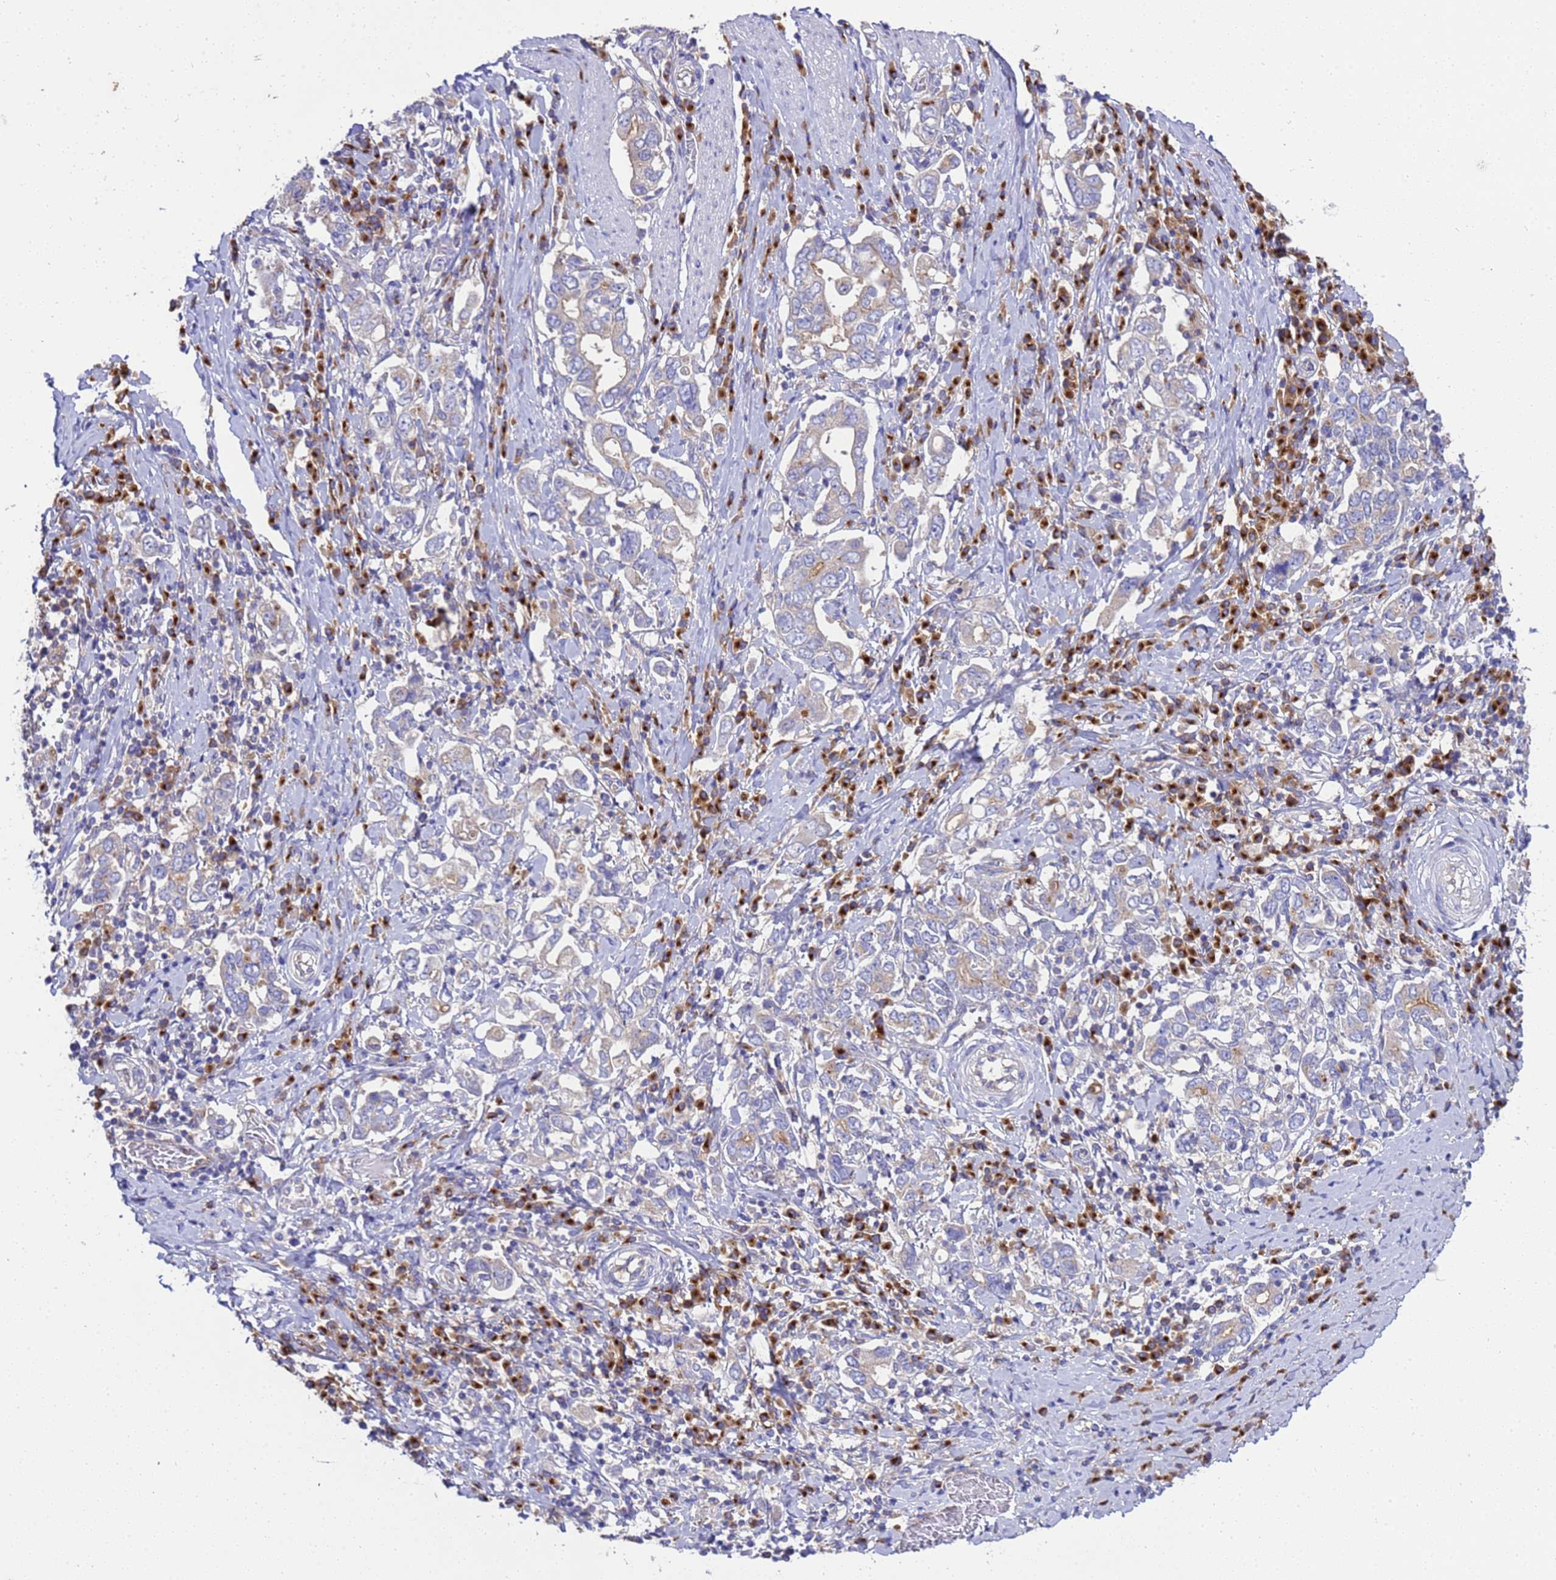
{"staining": {"intensity": "negative", "quantity": "none", "location": "none"}, "tissue": "stomach cancer", "cell_type": "Tumor cells", "image_type": "cancer", "snomed": [{"axis": "morphology", "description": "Adenocarcinoma, NOS"}, {"axis": "topography", "description": "Stomach, upper"}, {"axis": "topography", "description": "Stomach"}], "caption": "Stomach adenocarcinoma stained for a protein using immunohistochemistry (IHC) exhibits no staining tumor cells.", "gene": "ANAPC1", "patient": {"sex": "male", "age": 62}}